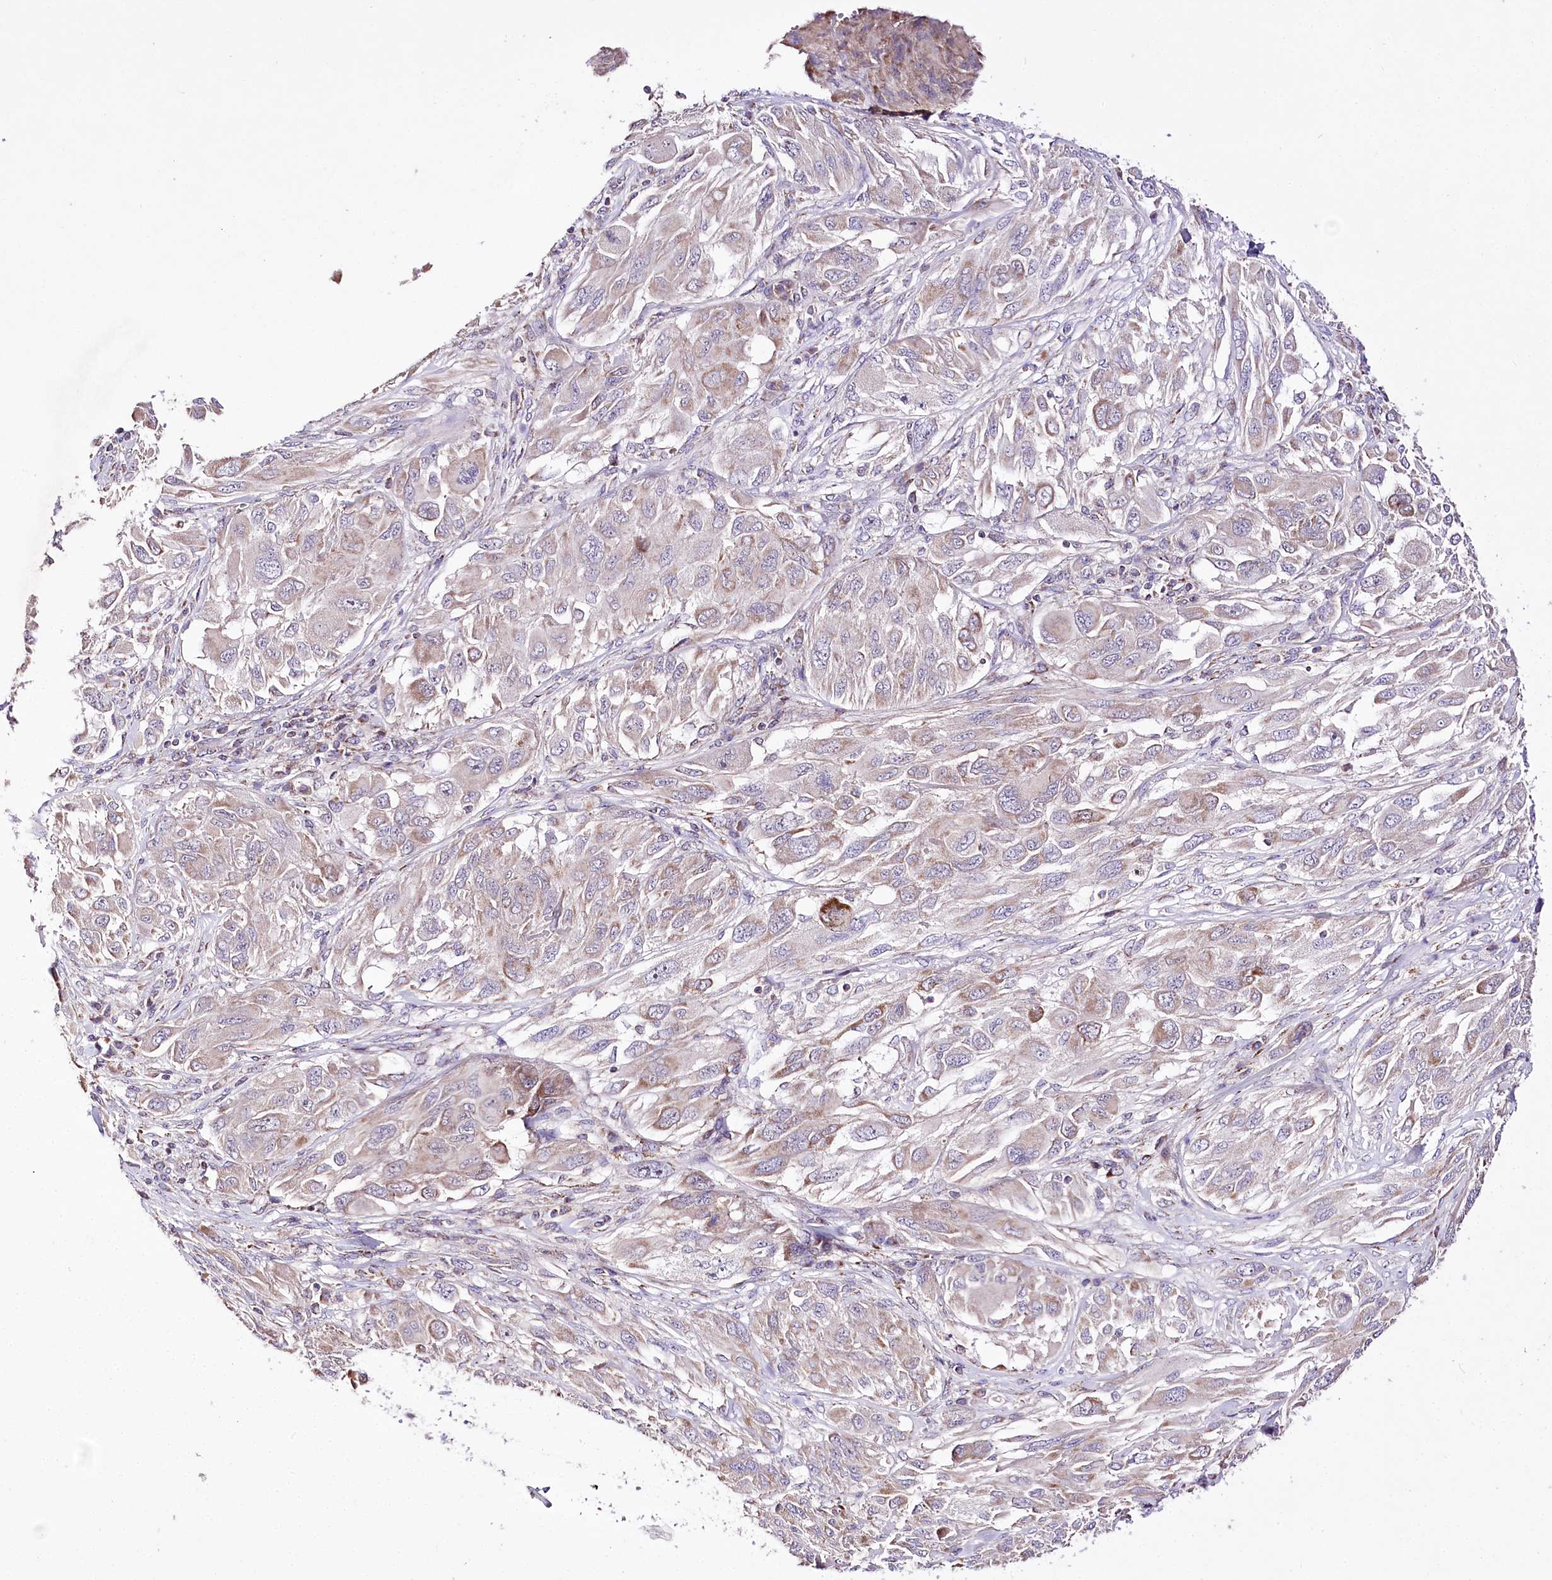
{"staining": {"intensity": "moderate", "quantity": "<25%", "location": "cytoplasmic/membranous"}, "tissue": "melanoma", "cell_type": "Tumor cells", "image_type": "cancer", "snomed": [{"axis": "morphology", "description": "Malignant melanoma, NOS"}, {"axis": "topography", "description": "Skin"}], "caption": "High-power microscopy captured an IHC micrograph of malignant melanoma, revealing moderate cytoplasmic/membranous expression in about <25% of tumor cells.", "gene": "ATE1", "patient": {"sex": "female", "age": 91}}